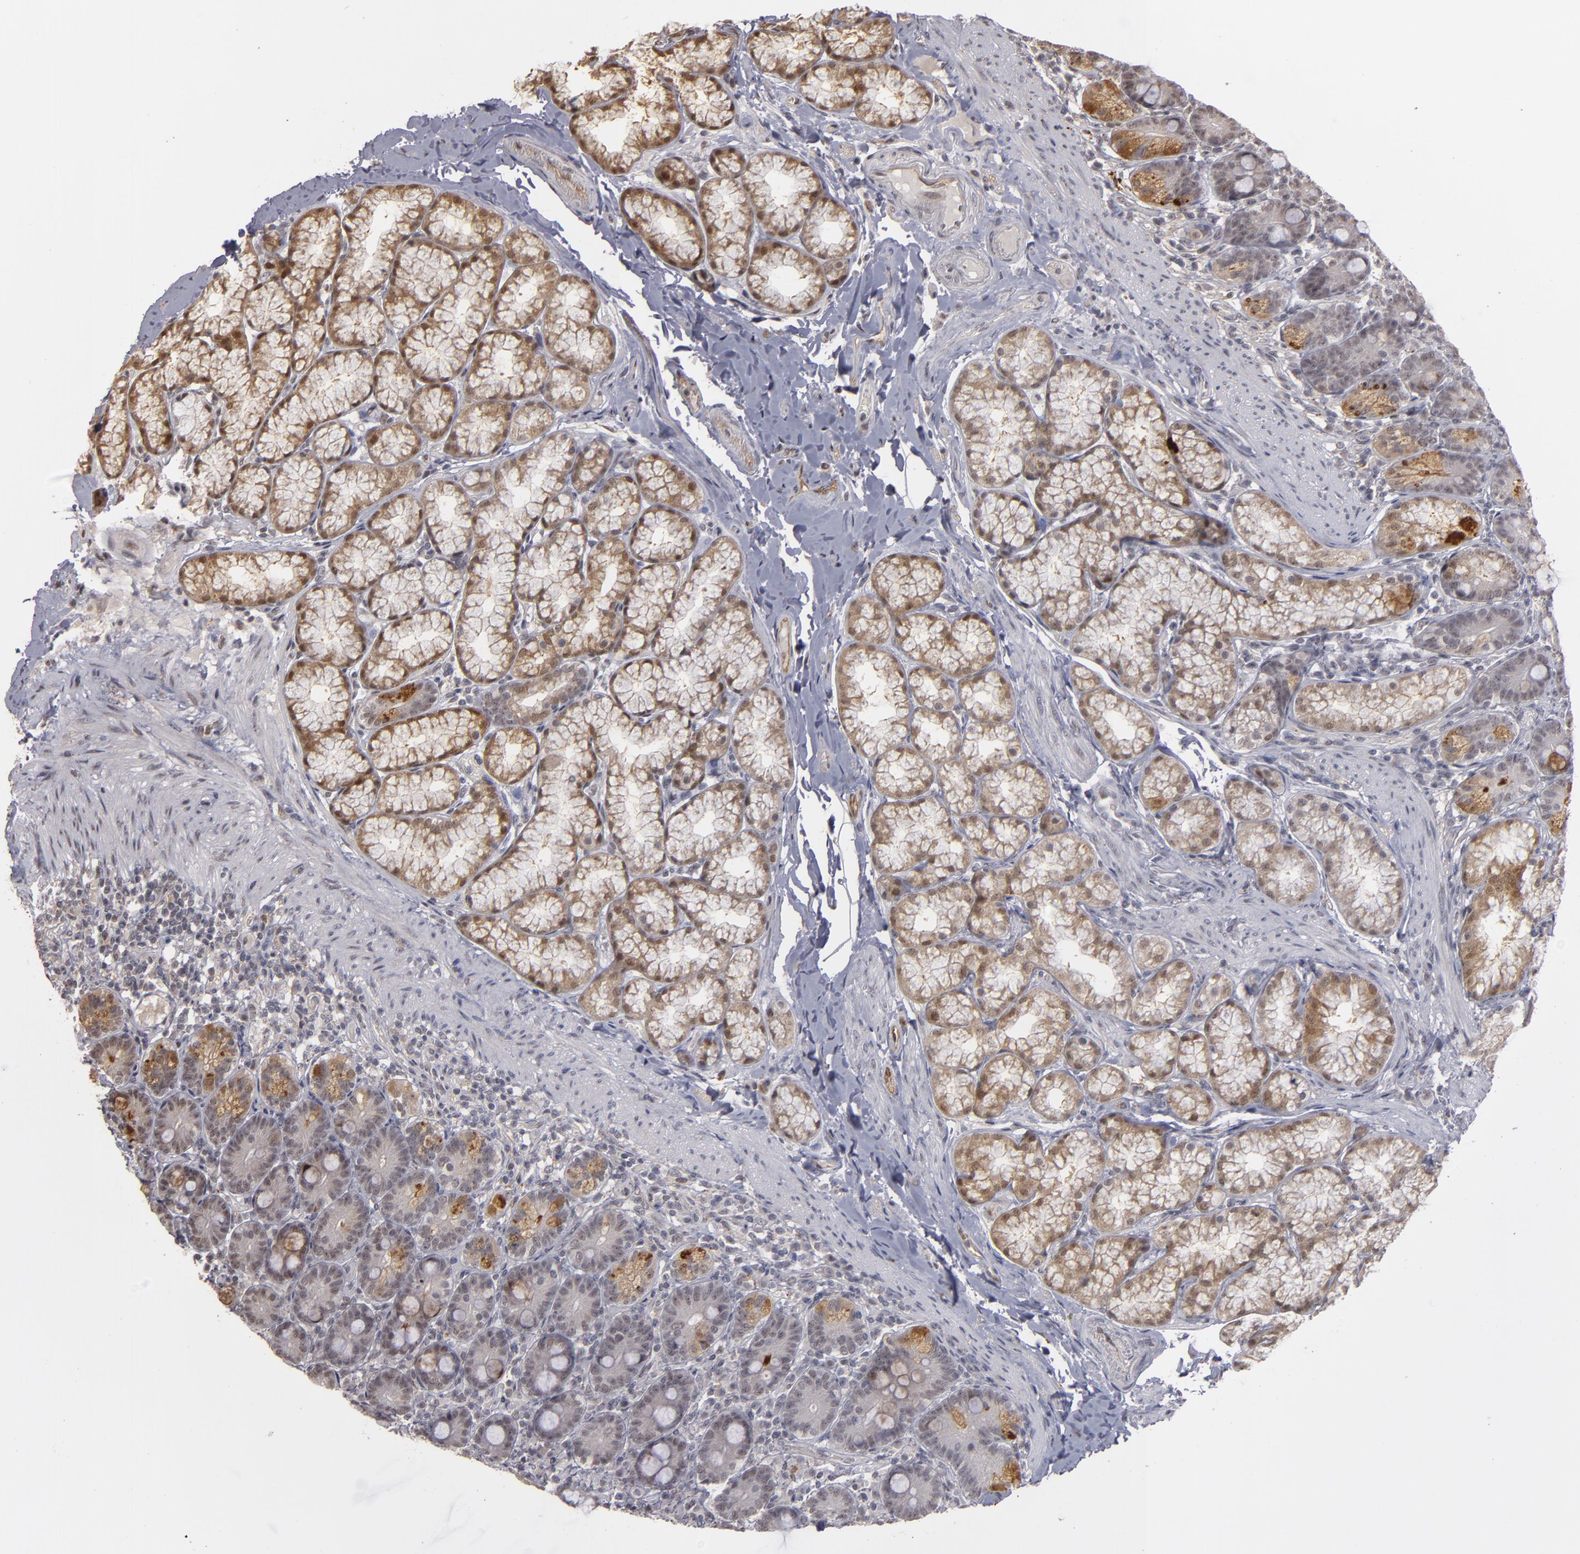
{"staining": {"intensity": "moderate", "quantity": ">75%", "location": "cytoplasmic/membranous,nuclear"}, "tissue": "duodenum", "cell_type": "Glandular cells", "image_type": "normal", "snomed": [{"axis": "morphology", "description": "Normal tissue, NOS"}, {"axis": "topography", "description": "Duodenum"}], "caption": "Protein staining of benign duodenum exhibits moderate cytoplasmic/membranous,nuclear expression in about >75% of glandular cells.", "gene": "ZNF75A", "patient": {"sex": "female", "age": 64}}